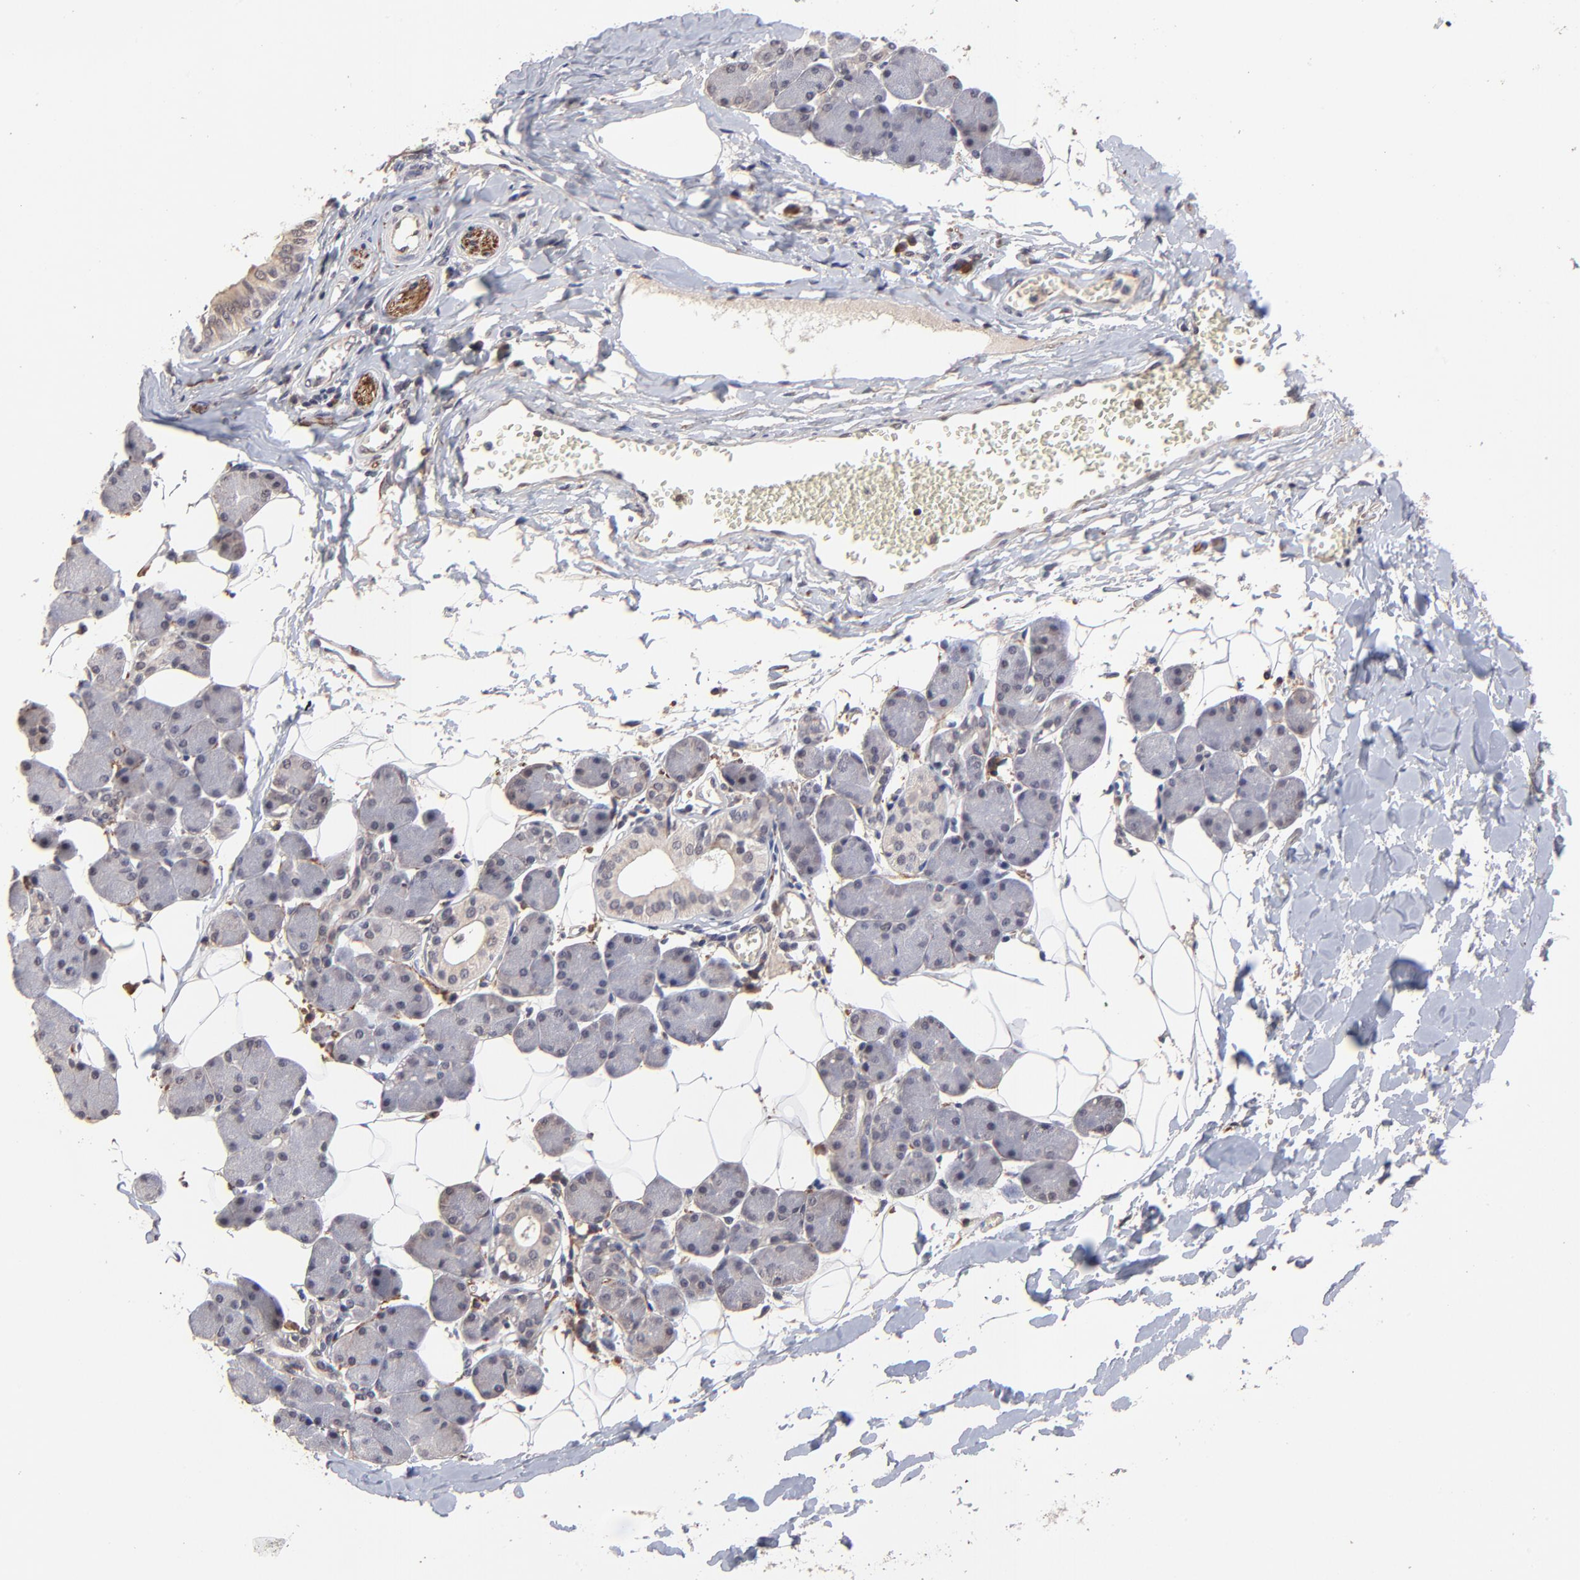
{"staining": {"intensity": "negative", "quantity": "none", "location": "none"}, "tissue": "salivary gland", "cell_type": "Glandular cells", "image_type": "normal", "snomed": [{"axis": "morphology", "description": "Normal tissue, NOS"}, {"axis": "morphology", "description": "Adenoma, NOS"}, {"axis": "topography", "description": "Salivary gland"}], "caption": "A micrograph of salivary gland stained for a protein displays no brown staining in glandular cells.", "gene": "CHL1", "patient": {"sex": "female", "age": 32}}